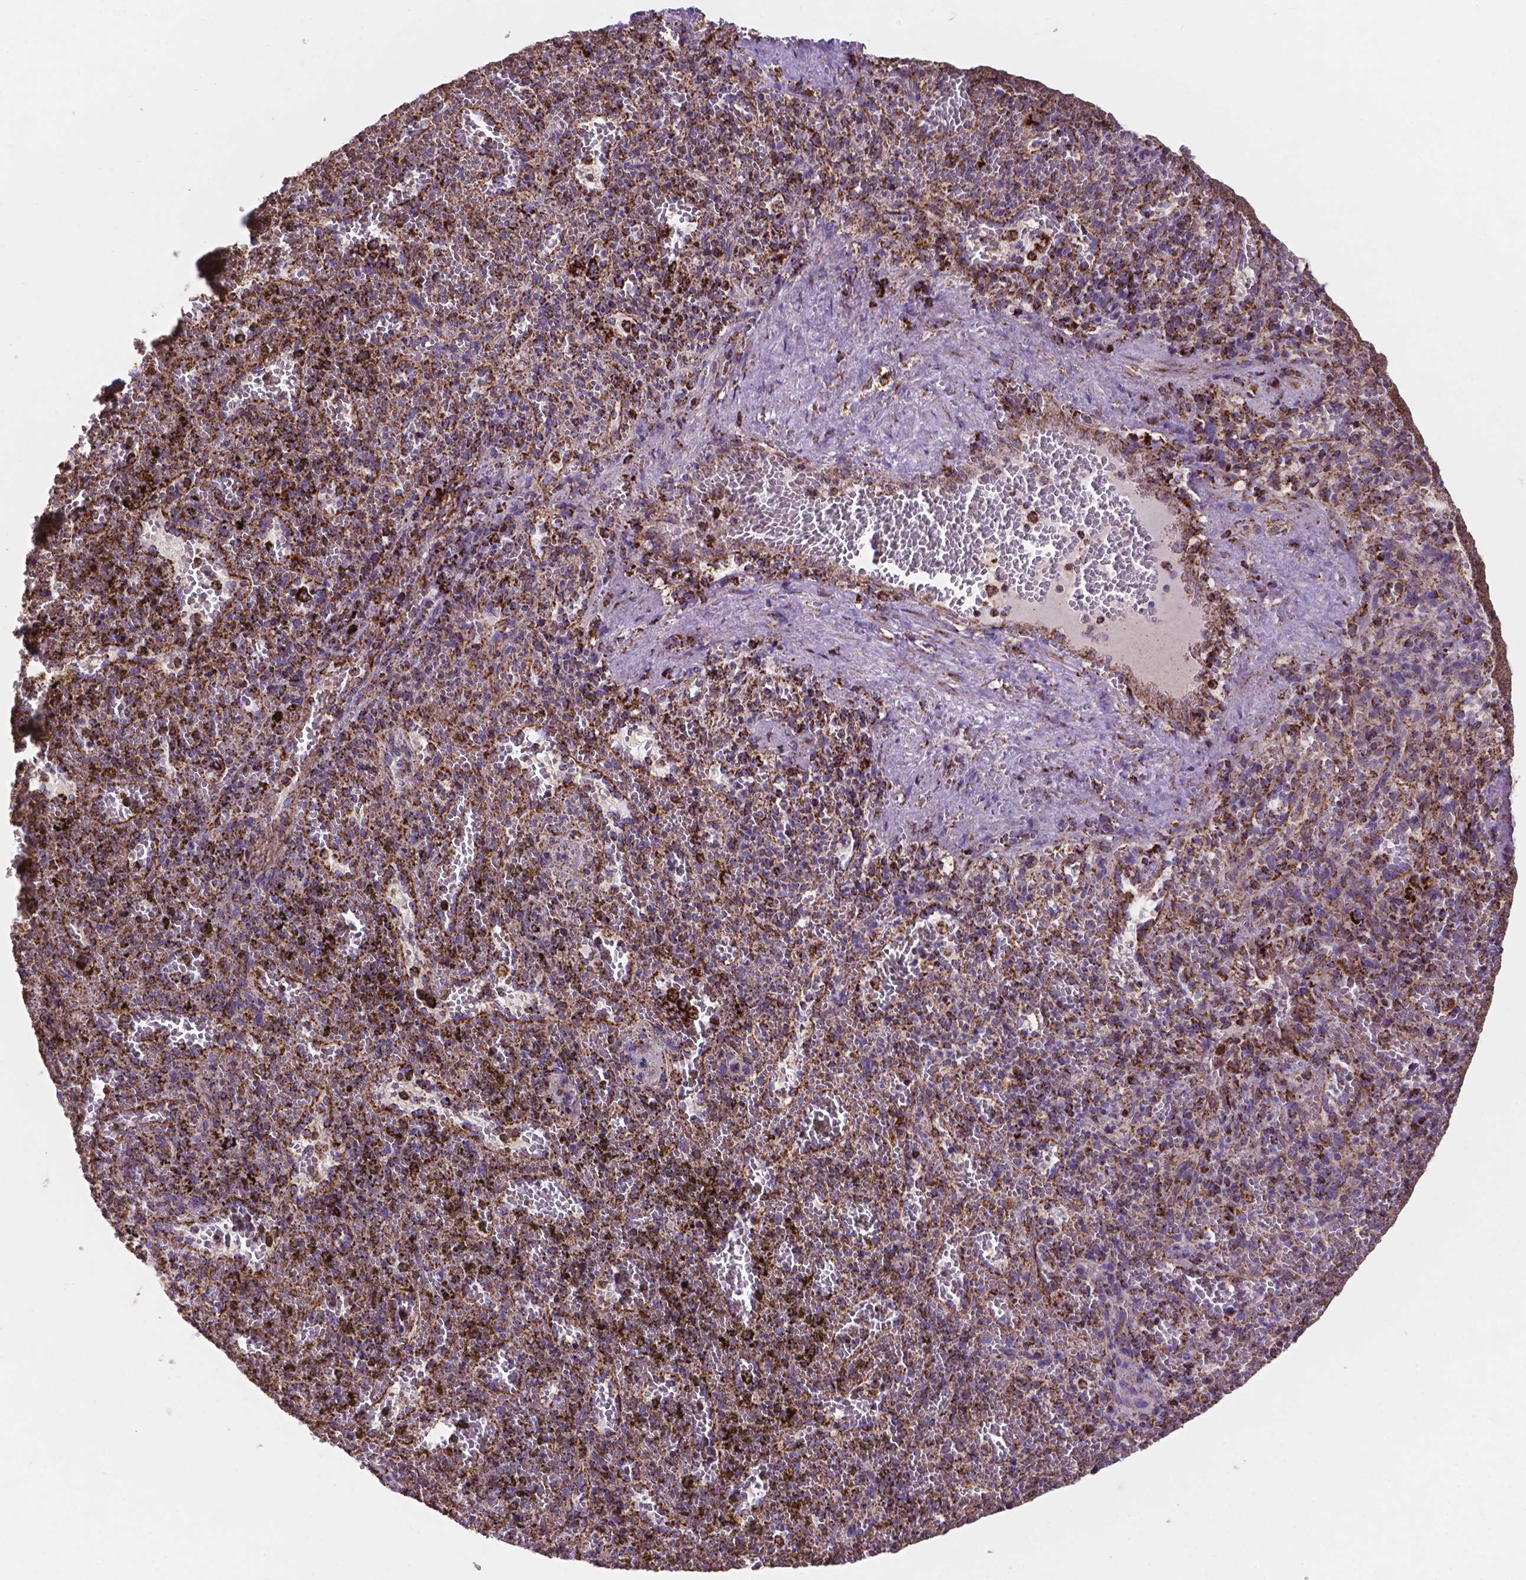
{"staining": {"intensity": "strong", "quantity": "25%-75%", "location": "cytoplasmic/membranous"}, "tissue": "spleen", "cell_type": "Cells in red pulp", "image_type": "normal", "snomed": [{"axis": "morphology", "description": "Normal tissue, NOS"}, {"axis": "topography", "description": "Spleen"}], "caption": "DAB immunohistochemical staining of unremarkable human spleen displays strong cytoplasmic/membranous protein staining in about 25%-75% of cells in red pulp.", "gene": "HSPD1", "patient": {"sex": "female", "age": 50}}